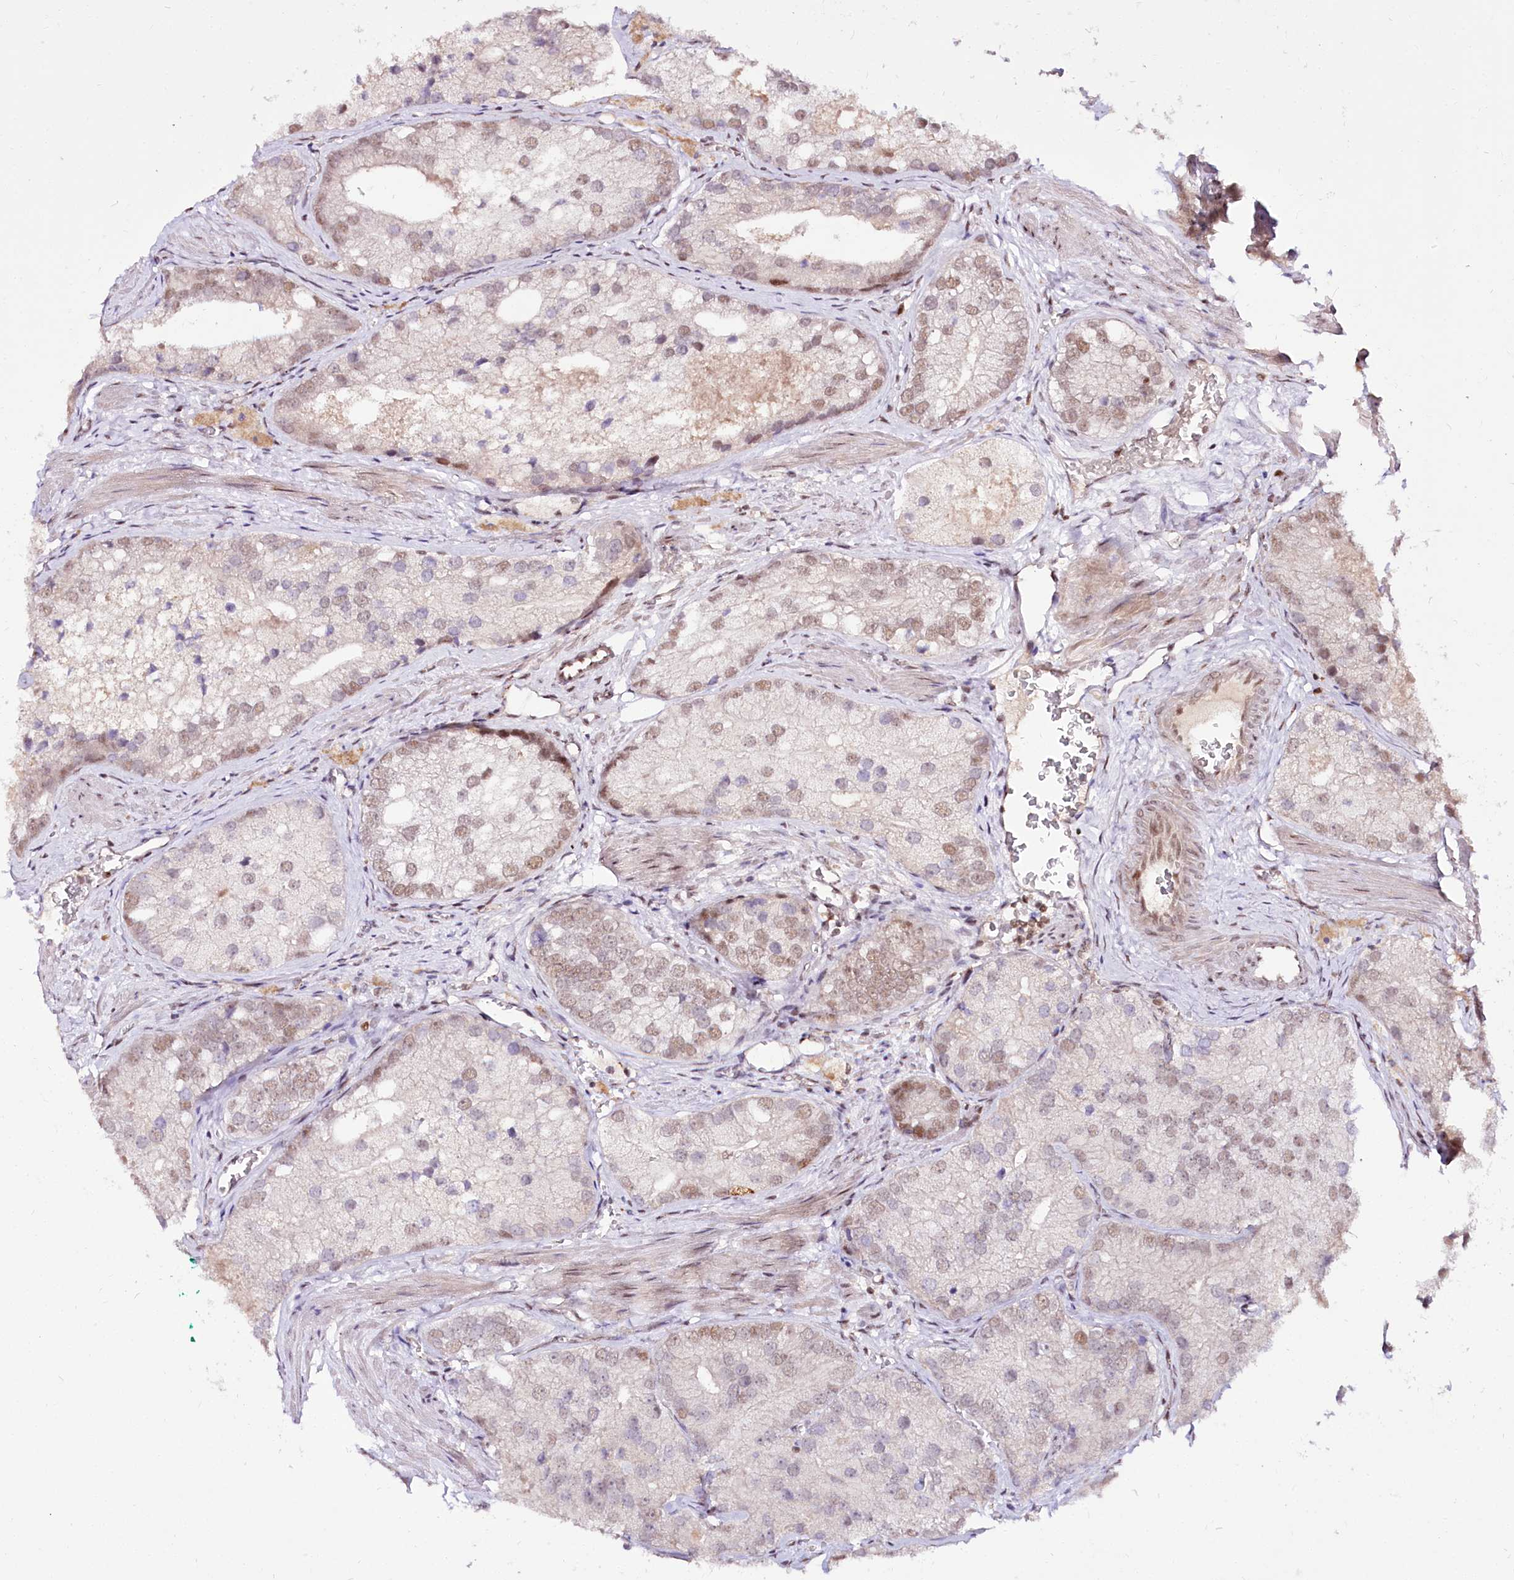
{"staining": {"intensity": "weak", "quantity": "25%-75%", "location": "nuclear"}, "tissue": "prostate cancer", "cell_type": "Tumor cells", "image_type": "cancer", "snomed": [{"axis": "morphology", "description": "Adenocarcinoma, Low grade"}, {"axis": "topography", "description": "Prostate"}], "caption": "Prostate cancer was stained to show a protein in brown. There is low levels of weak nuclear staining in about 25%-75% of tumor cells.", "gene": "POLA2", "patient": {"sex": "male", "age": 69}}